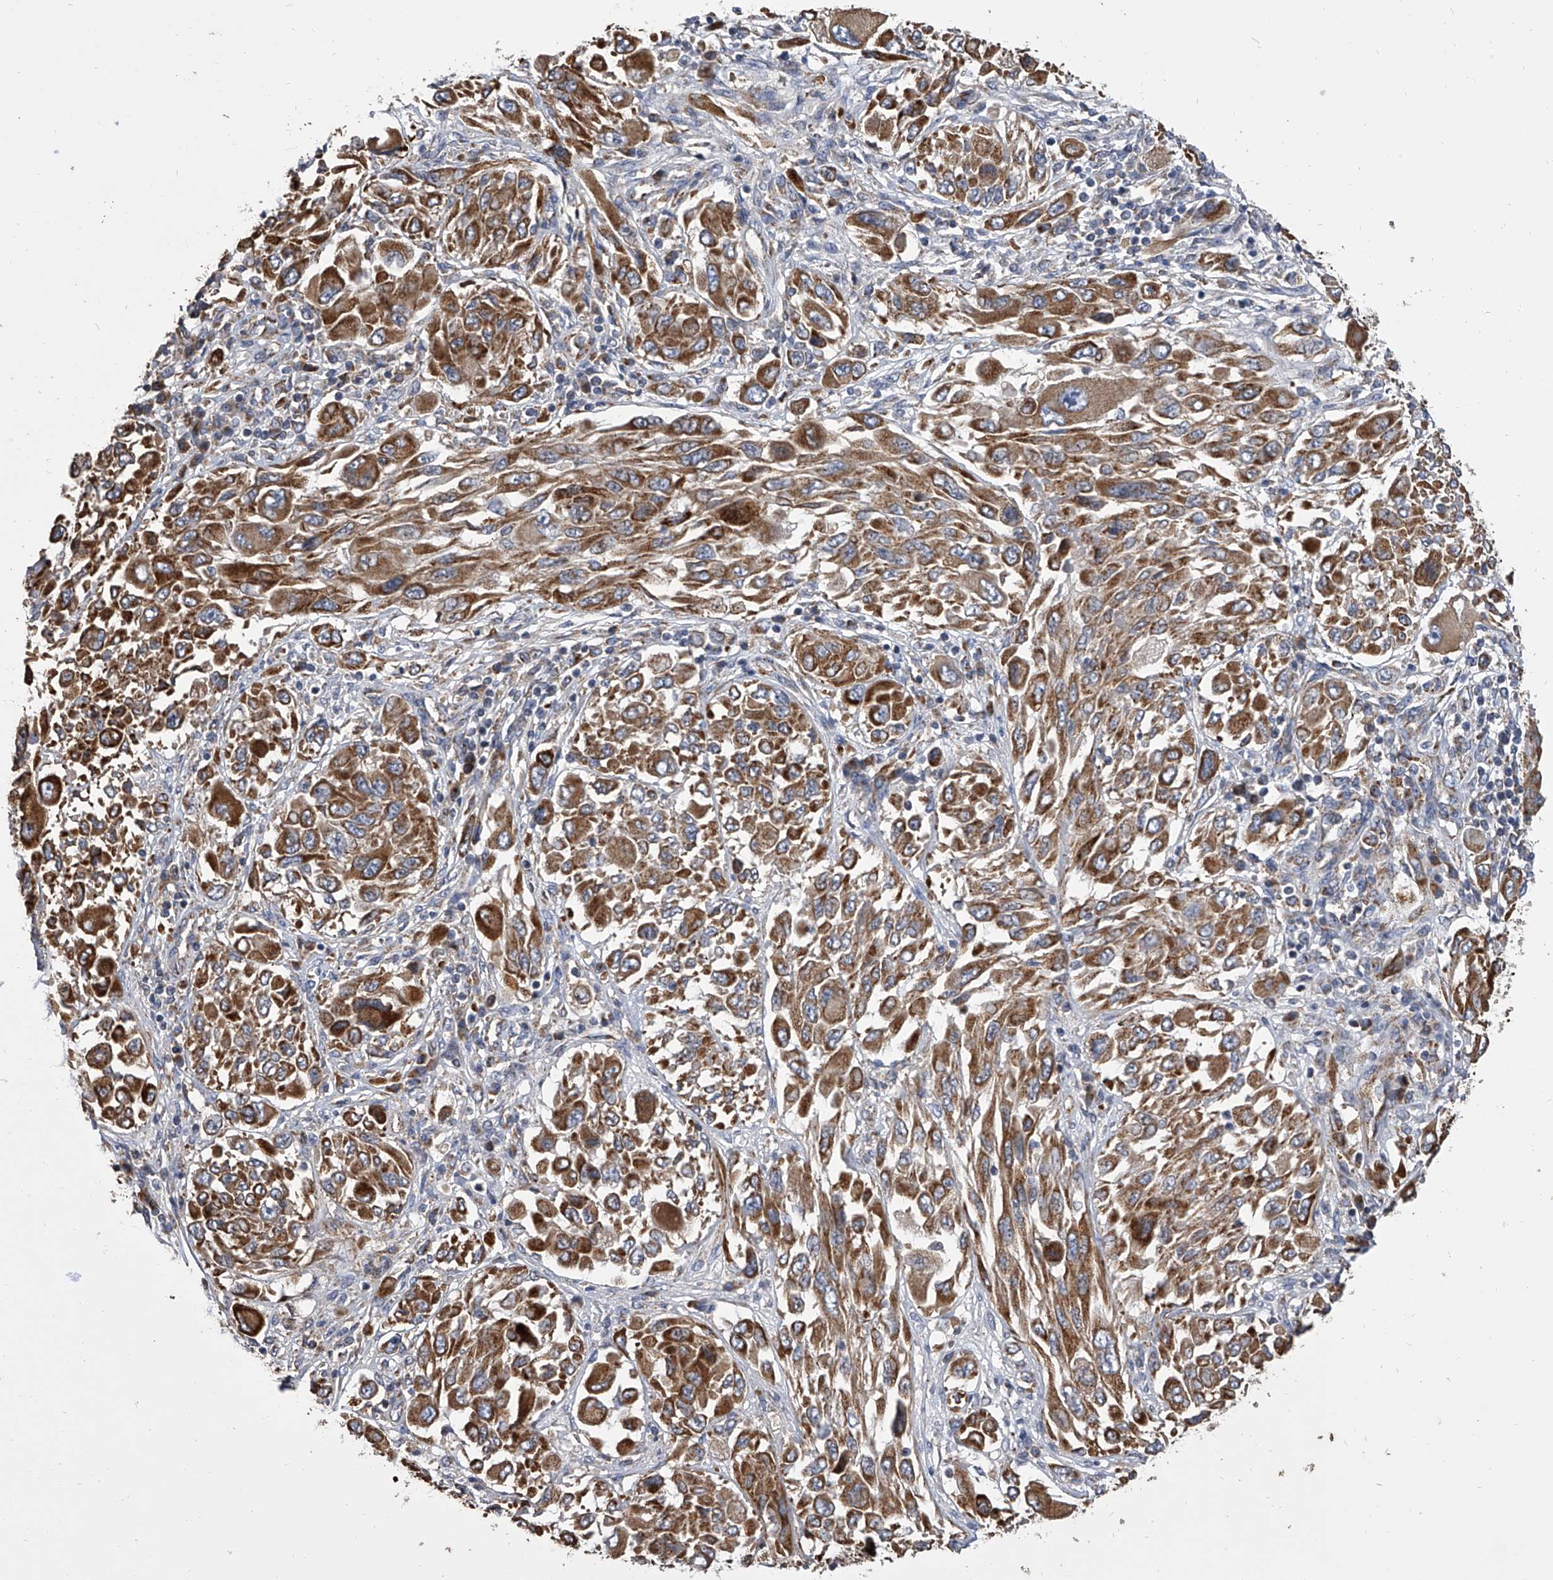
{"staining": {"intensity": "strong", "quantity": ">75%", "location": "cytoplasmic/membranous"}, "tissue": "melanoma", "cell_type": "Tumor cells", "image_type": "cancer", "snomed": [{"axis": "morphology", "description": "Malignant melanoma, NOS"}, {"axis": "topography", "description": "Skin"}], "caption": "Strong cytoplasmic/membranous expression is seen in approximately >75% of tumor cells in malignant melanoma.", "gene": "MRPL28", "patient": {"sex": "female", "age": 91}}